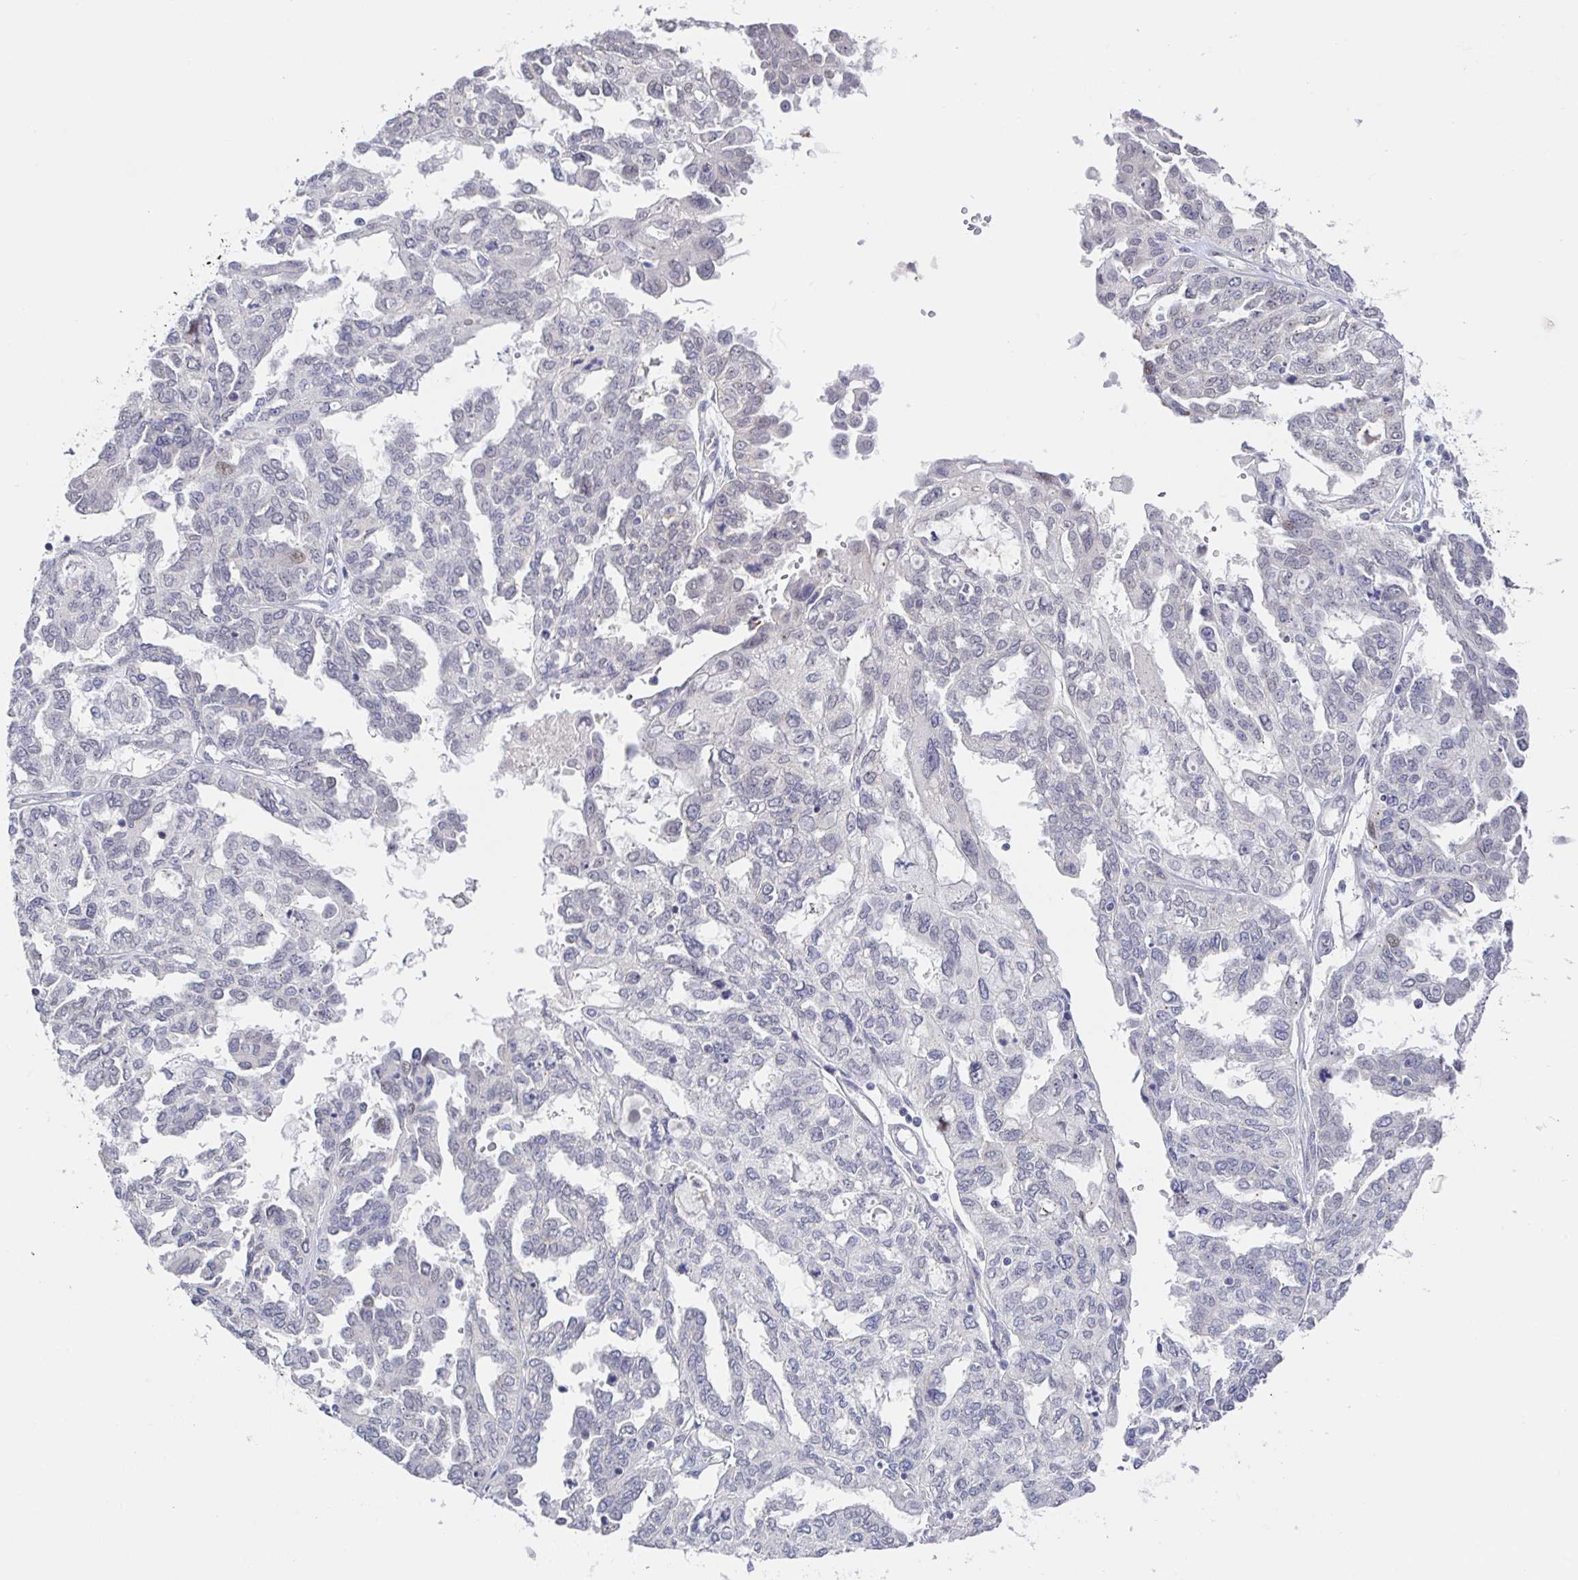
{"staining": {"intensity": "negative", "quantity": "none", "location": "none"}, "tissue": "ovarian cancer", "cell_type": "Tumor cells", "image_type": "cancer", "snomed": [{"axis": "morphology", "description": "Cystadenocarcinoma, serous, NOS"}, {"axis": "topography", "description": "Ovary"}], "caption": "The histopathology image demonstrates no significant staining in tumor cells of ovarian cancer. Nuclei are stained in blue.", "gene": "CIT", "patient": {"sex": "female", "age": 53}}